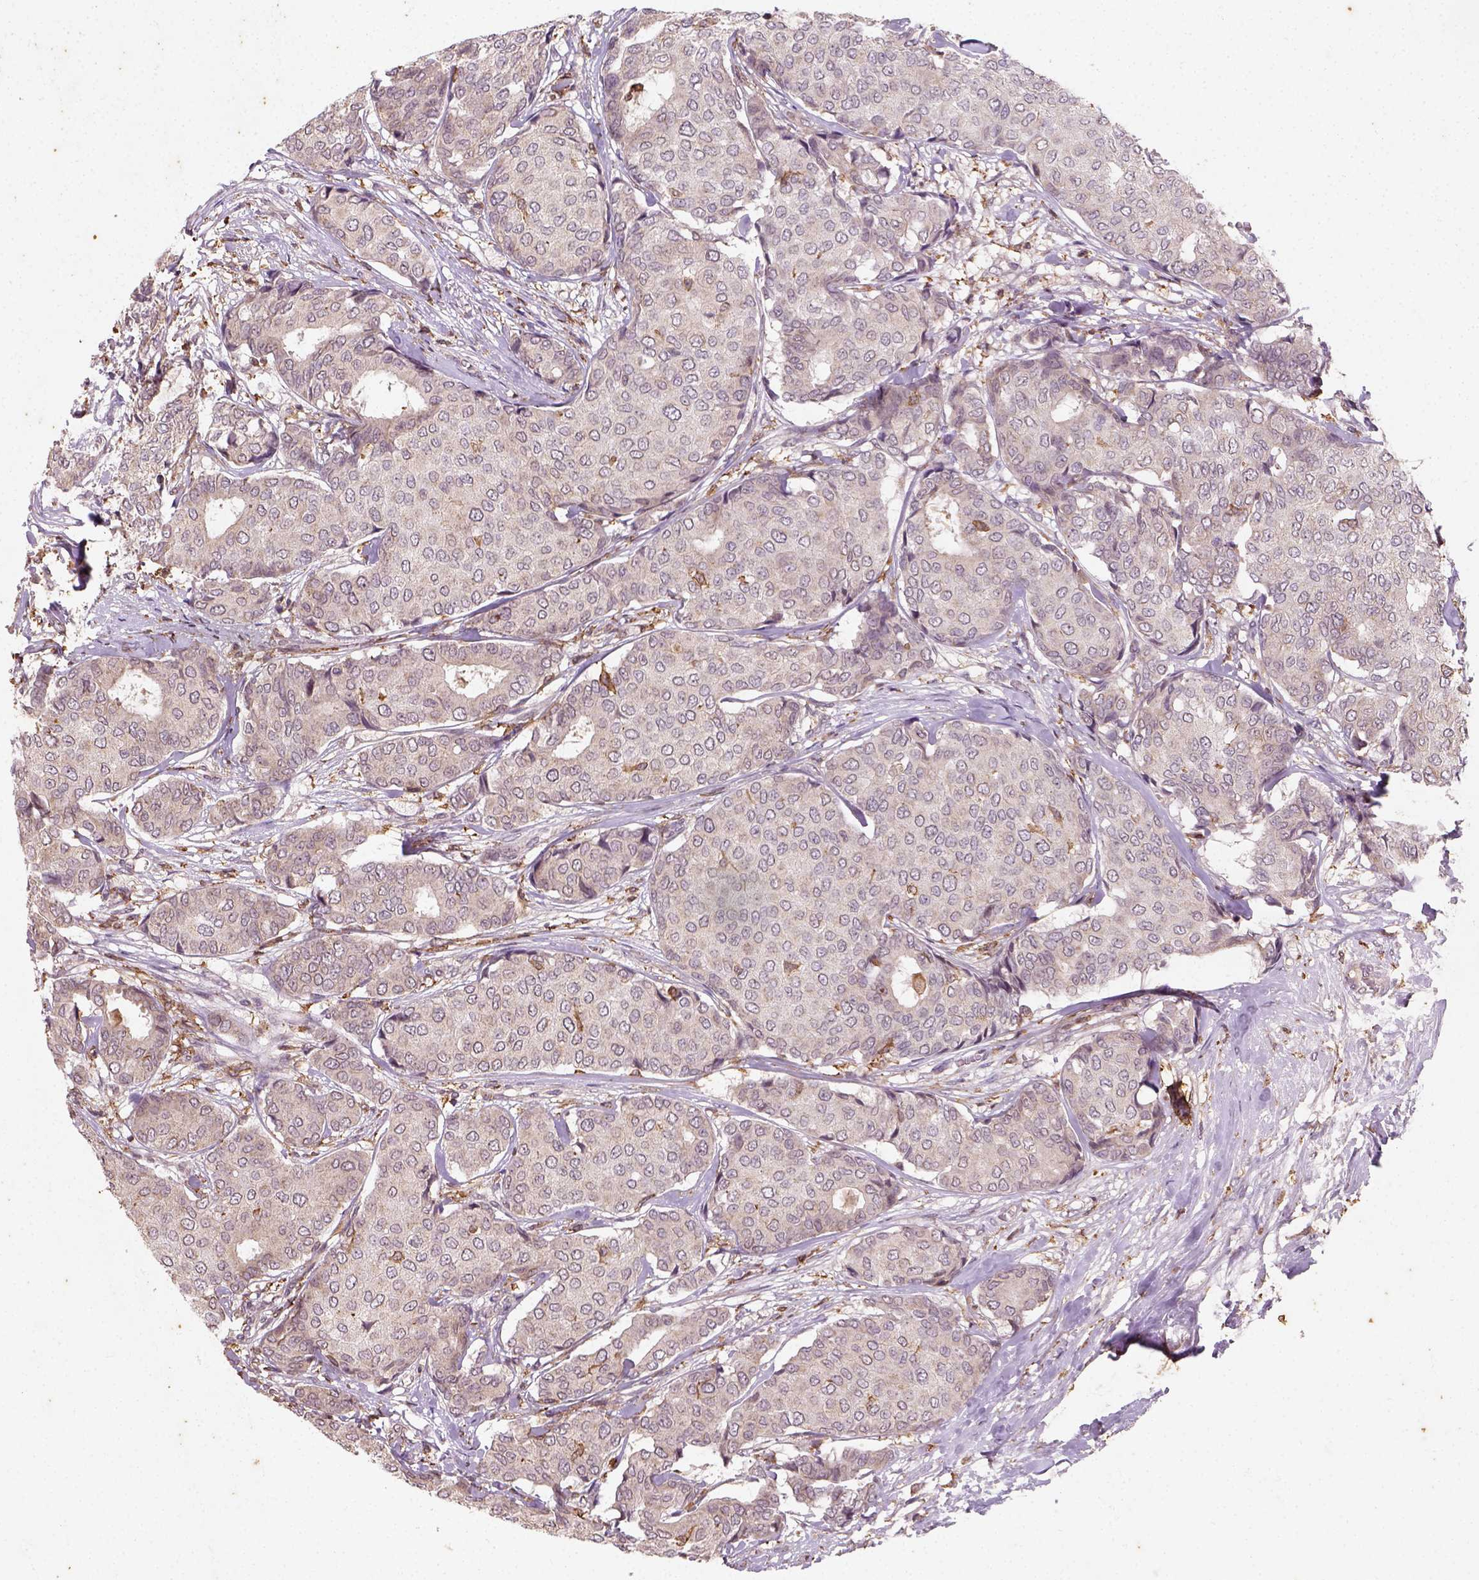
{"staining": {"intensity": "weak", "quantity": "<25%", "location": "cytoplasmic/membranous"}, "tissue": "breast cancer", "cell_type": "Tumor cells", "image_type": "cancer", "snomed": [{"axis": "morphology", "description": "Duct carcinoma"}, {"axis": "topography", "description": "Breast"}], "caption": "Image shows no protein staining in tumor cells of breast cancer (infiltrating ductal carcinoma) tissue.", "gene": "CAMKK1", "patient": {"sex": "female", "age": 75}}